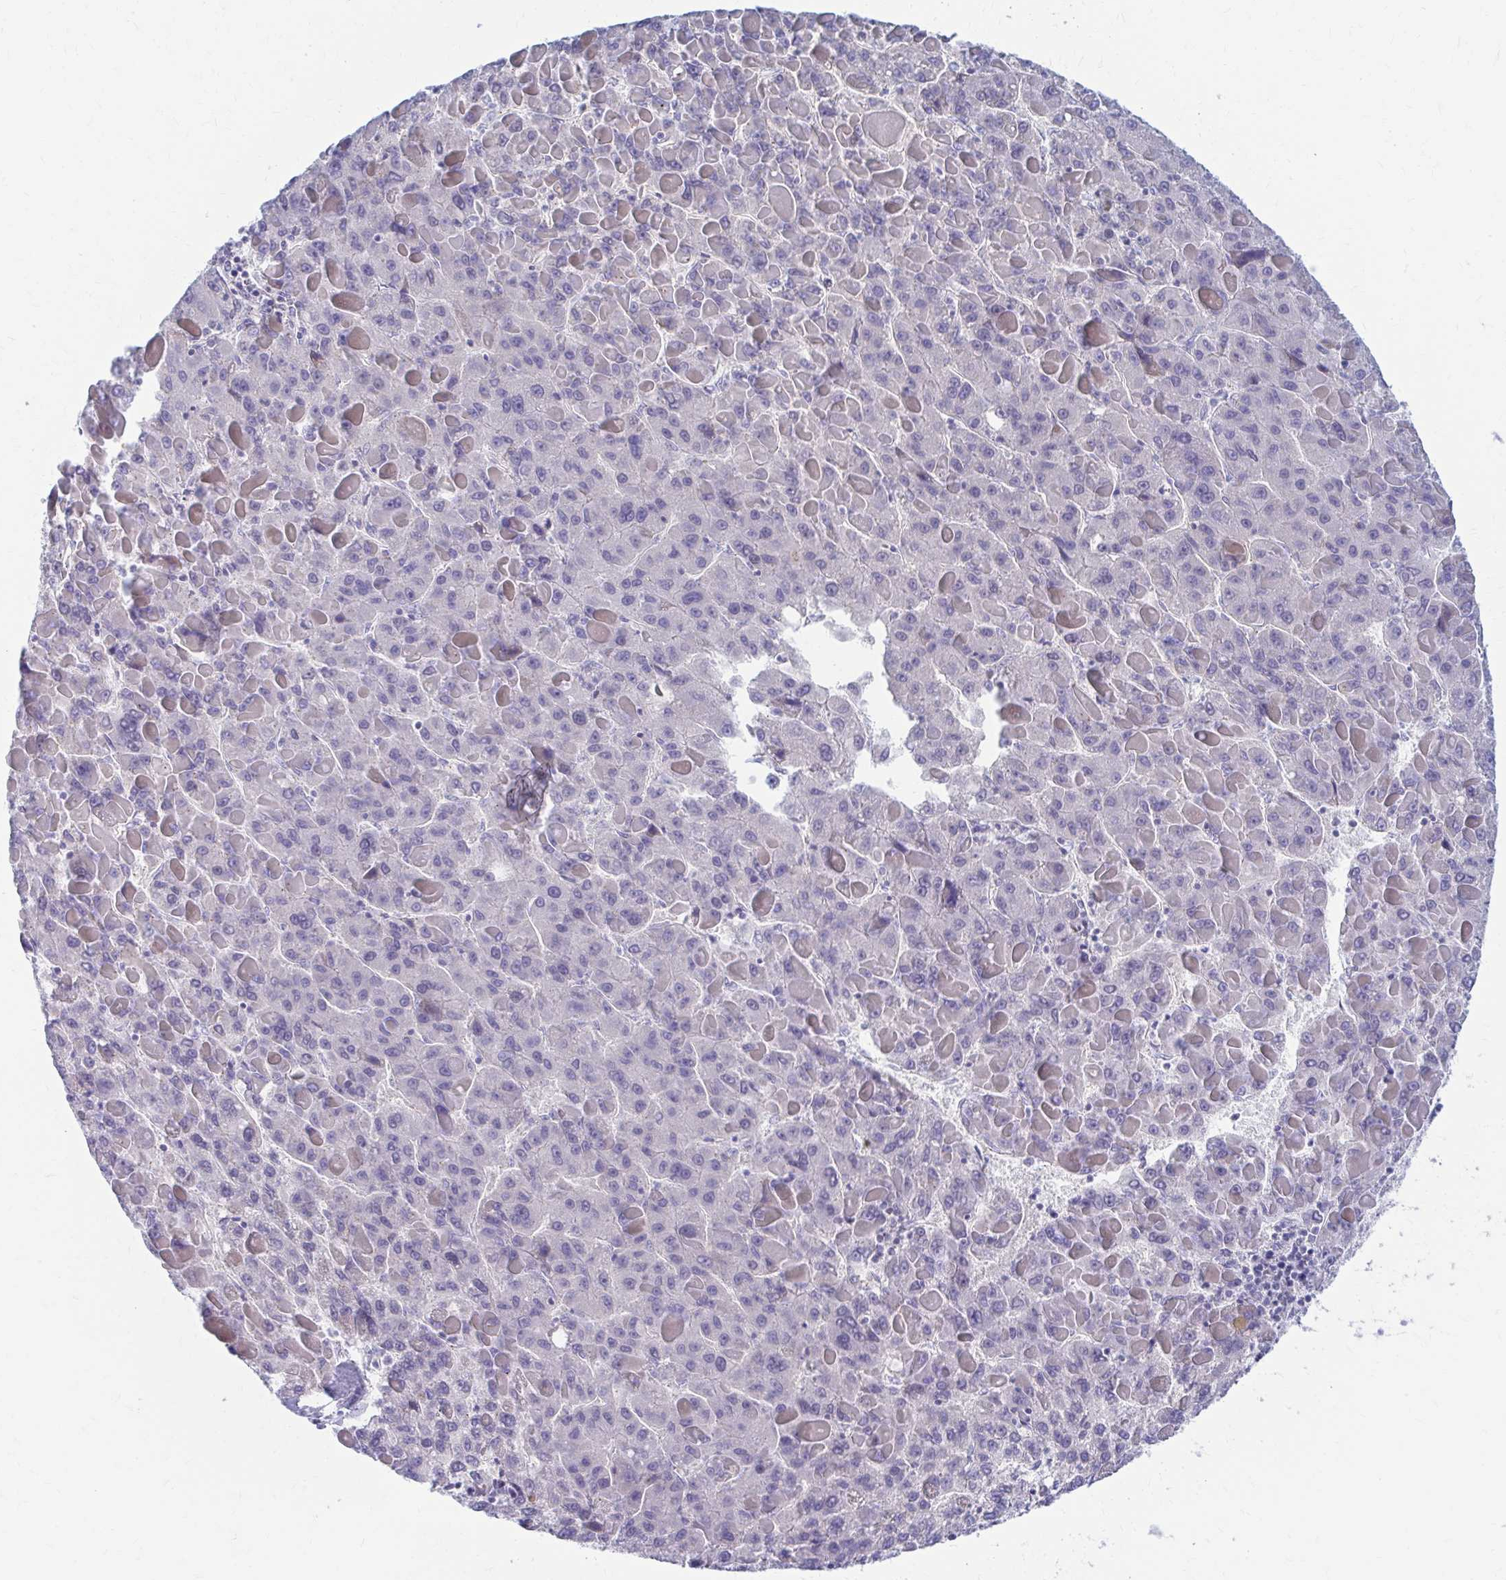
{"staining": {"intensity": "negative", "quantity": "none", "location": "none"}, "tissue": "liver cancer", "cell_type": "Tumor cells", "image_type": "cancer", "snomed": [{"axis": "morphology", "description": "Carcinoma, Hepatocellular, NOS"}, {"axis": "topography", "description": "Liver"}], "caption": "Liver cancer (hepatocellular carcinoma) was stained to show a protein in brown. There is no significant staining in tumor cells. The staining was performed using DAB to visualize the protein expression in brown, while the nuclei were stained in blue with hematoxylin (Magnification: 20x).", "gene": "RADIL", "patient": {"sex": "female", "age": 82}}